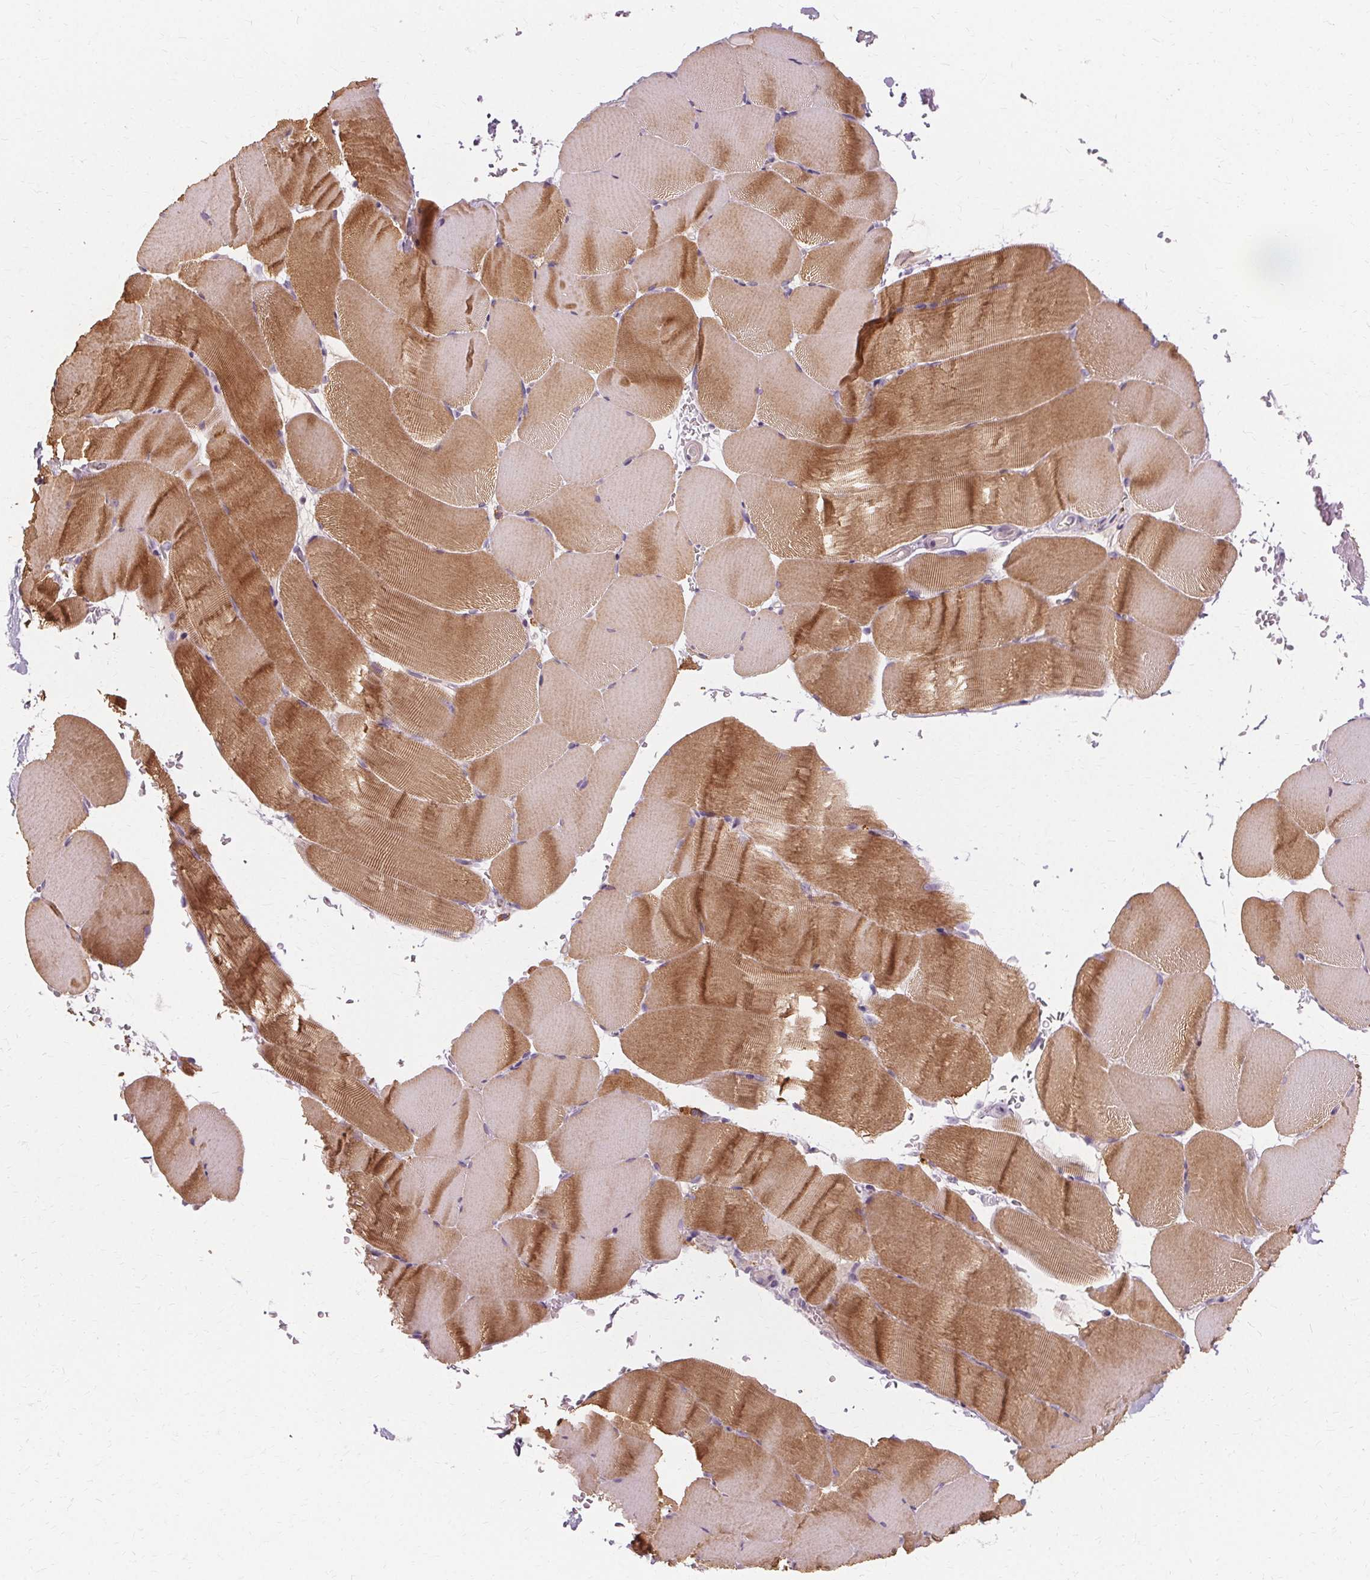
{"staining": {"intensity": "moderate", "quantity": "25%-75%", "location": "cytoplasmic/membranous"}, "tissue": "skeletal muscle", "cell_type": "Myocytes", "image_type": "normal", "snomed": [{"axis": "morphology", "description": "Normal tissue, NOS"}, {"axis": "topography", "description": "Skeletal muscle"}], "caption": "Skeletal muscle stained with DAB immunohistochemistry (IHC) displays medium levels of moderate cytoplasmic/membranous expression in about 25%-75% of myocytes. (Brightfield microscopy of DAB IHC at high magnification).", "gene": "IFNGR1", "patient": {"sex": "female", "age": 37}}